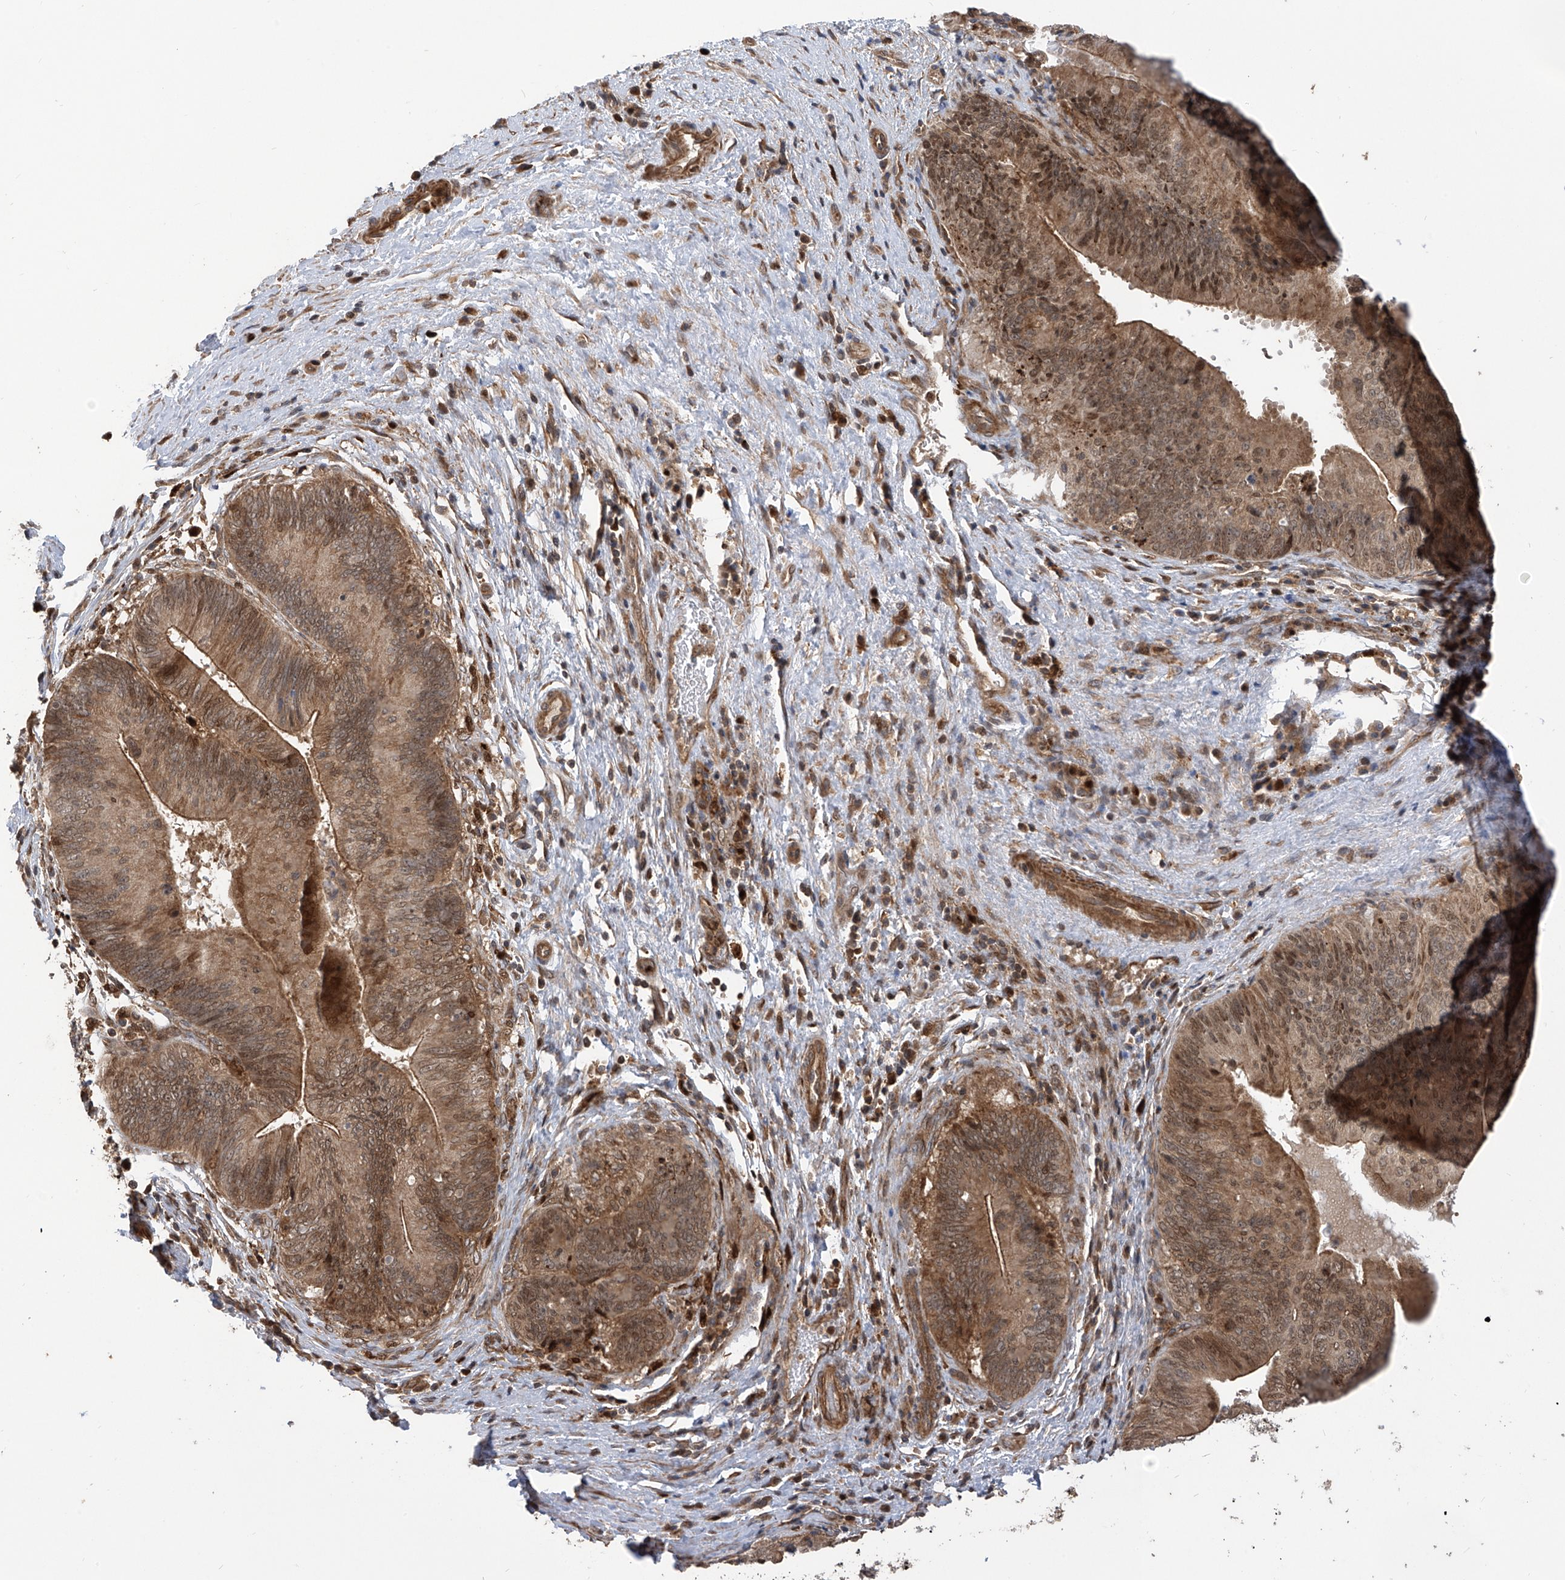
{"staining": {"intensity": "moderate", "quantity": ">75%", "location": "cytoplasmic/membranous,nuclear"}, "tissue": "pancreatic cancer", "cell_type": "Tumor cells", "image_type": "cancer", "snomed": [{"axis": "morphology", "description": "Adenocarcinoma, NOS"}, {"axis": "topography", "description": "Pancreas"}], "caption": "Protein staining of adenocarcinoma (pancreatic) tissue demonstrates moderate cytoplasmic/membranous and nuclear positivity in about >75% of tumor cells.", "gene": "ATAD2B", "patient": {"sex": "male", "age": 63}}